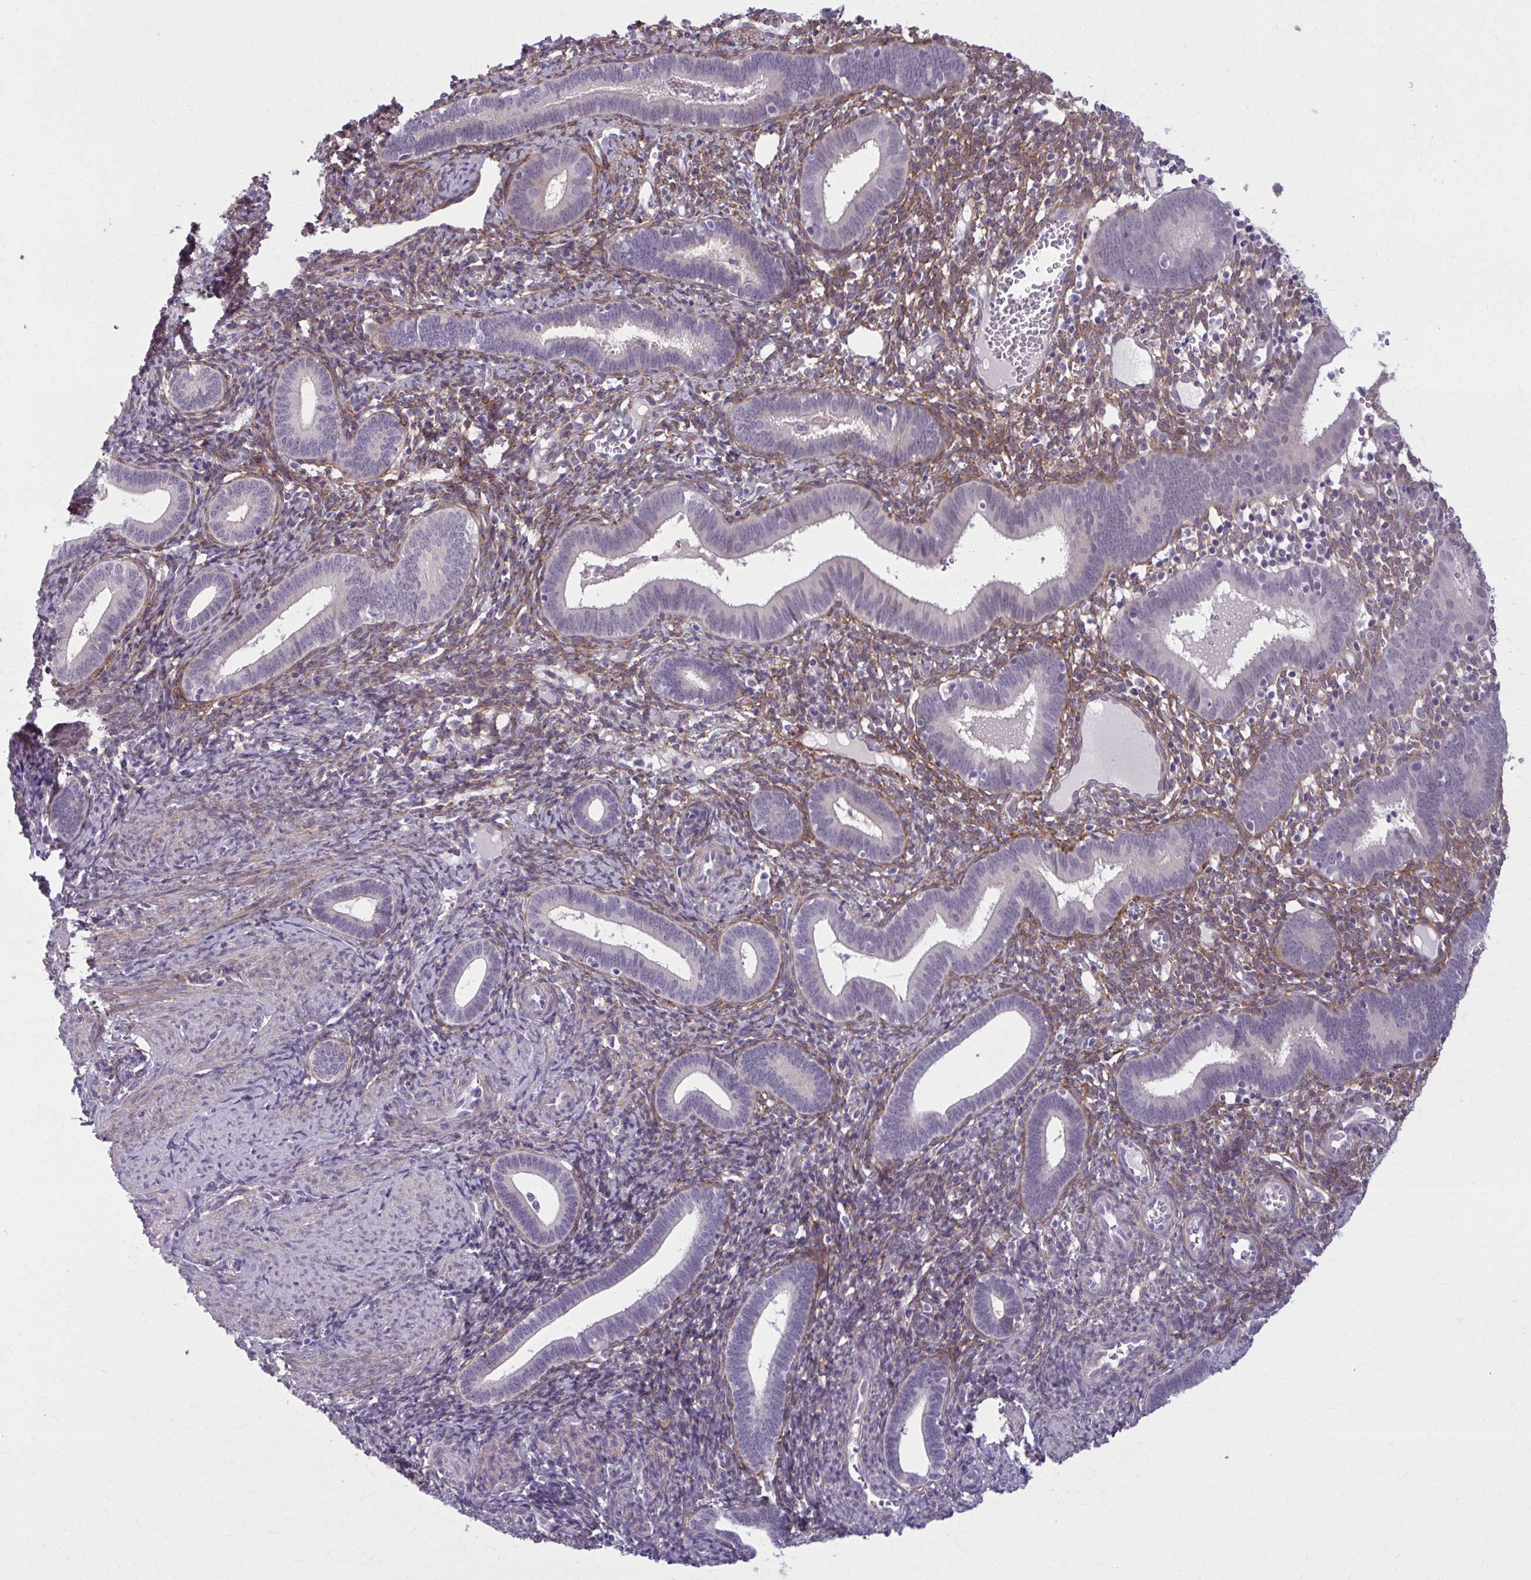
{"staining": {"intensity": "moderate", "quantity": "25%-75%", "location": "cytoplasmic/membranous"}, "tissue": "endometrium", "cell_type": "Cells in endometrial stroma", "image_type": "normal", "snomed": [{"axis": "morphology", "description": "Normal tissue, NOS"}, {"axis": "topography", "description": "Endometrium"}], "caption": "The photomicrograph shows a brown stain indicating the presence of a protein in the cytoplasmic/membranous of cells in endometrial stroma in endometrium. (Stains: DAB in brown, nuclei in blue, Microscopy: brightfield microscopy at high magnification).", "gene": "NUMBL", "patient": {"sex": "female", "age": 41}}